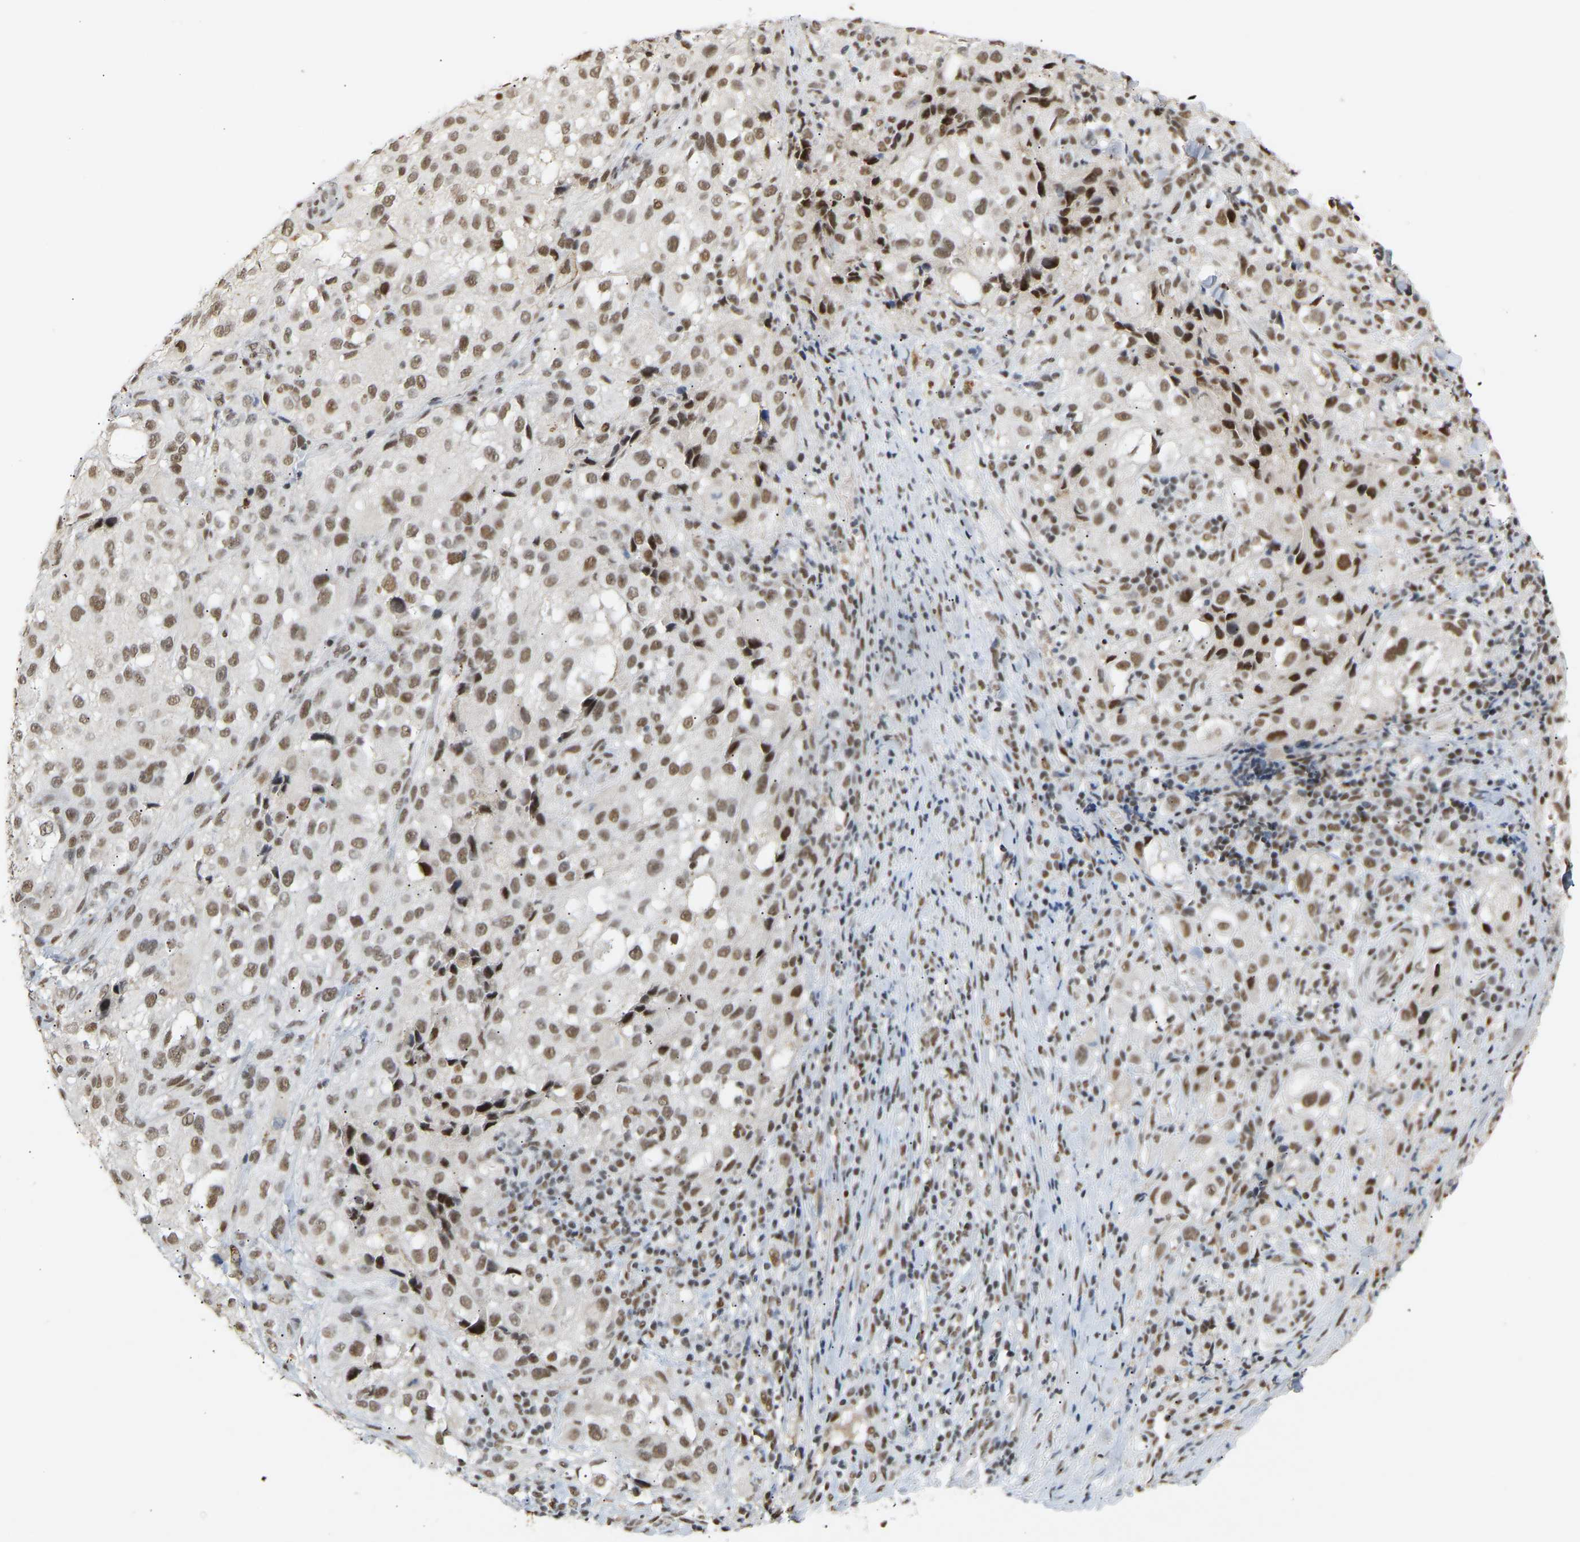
{"staining": {"intensity": "strong", "quantity": ">75%", "location": "nuclear"}, "tissue": "melanoma", "cell_type": "Tumor cells", "image_type": "cancer", "snomed": [{"axis": "morphology", "description": "Necrosis, NOS"}, {"axis": "morphology", "description": "Malignant melanoma, NOS"}, {"axis": "topography", "description": "Skin"}], "caption": "Tumor cells reveal strong nuclear staining in about >75% of cells in melanoma.", "gene": "NELFB", "patient": {"sex": "female", "age": 87}}